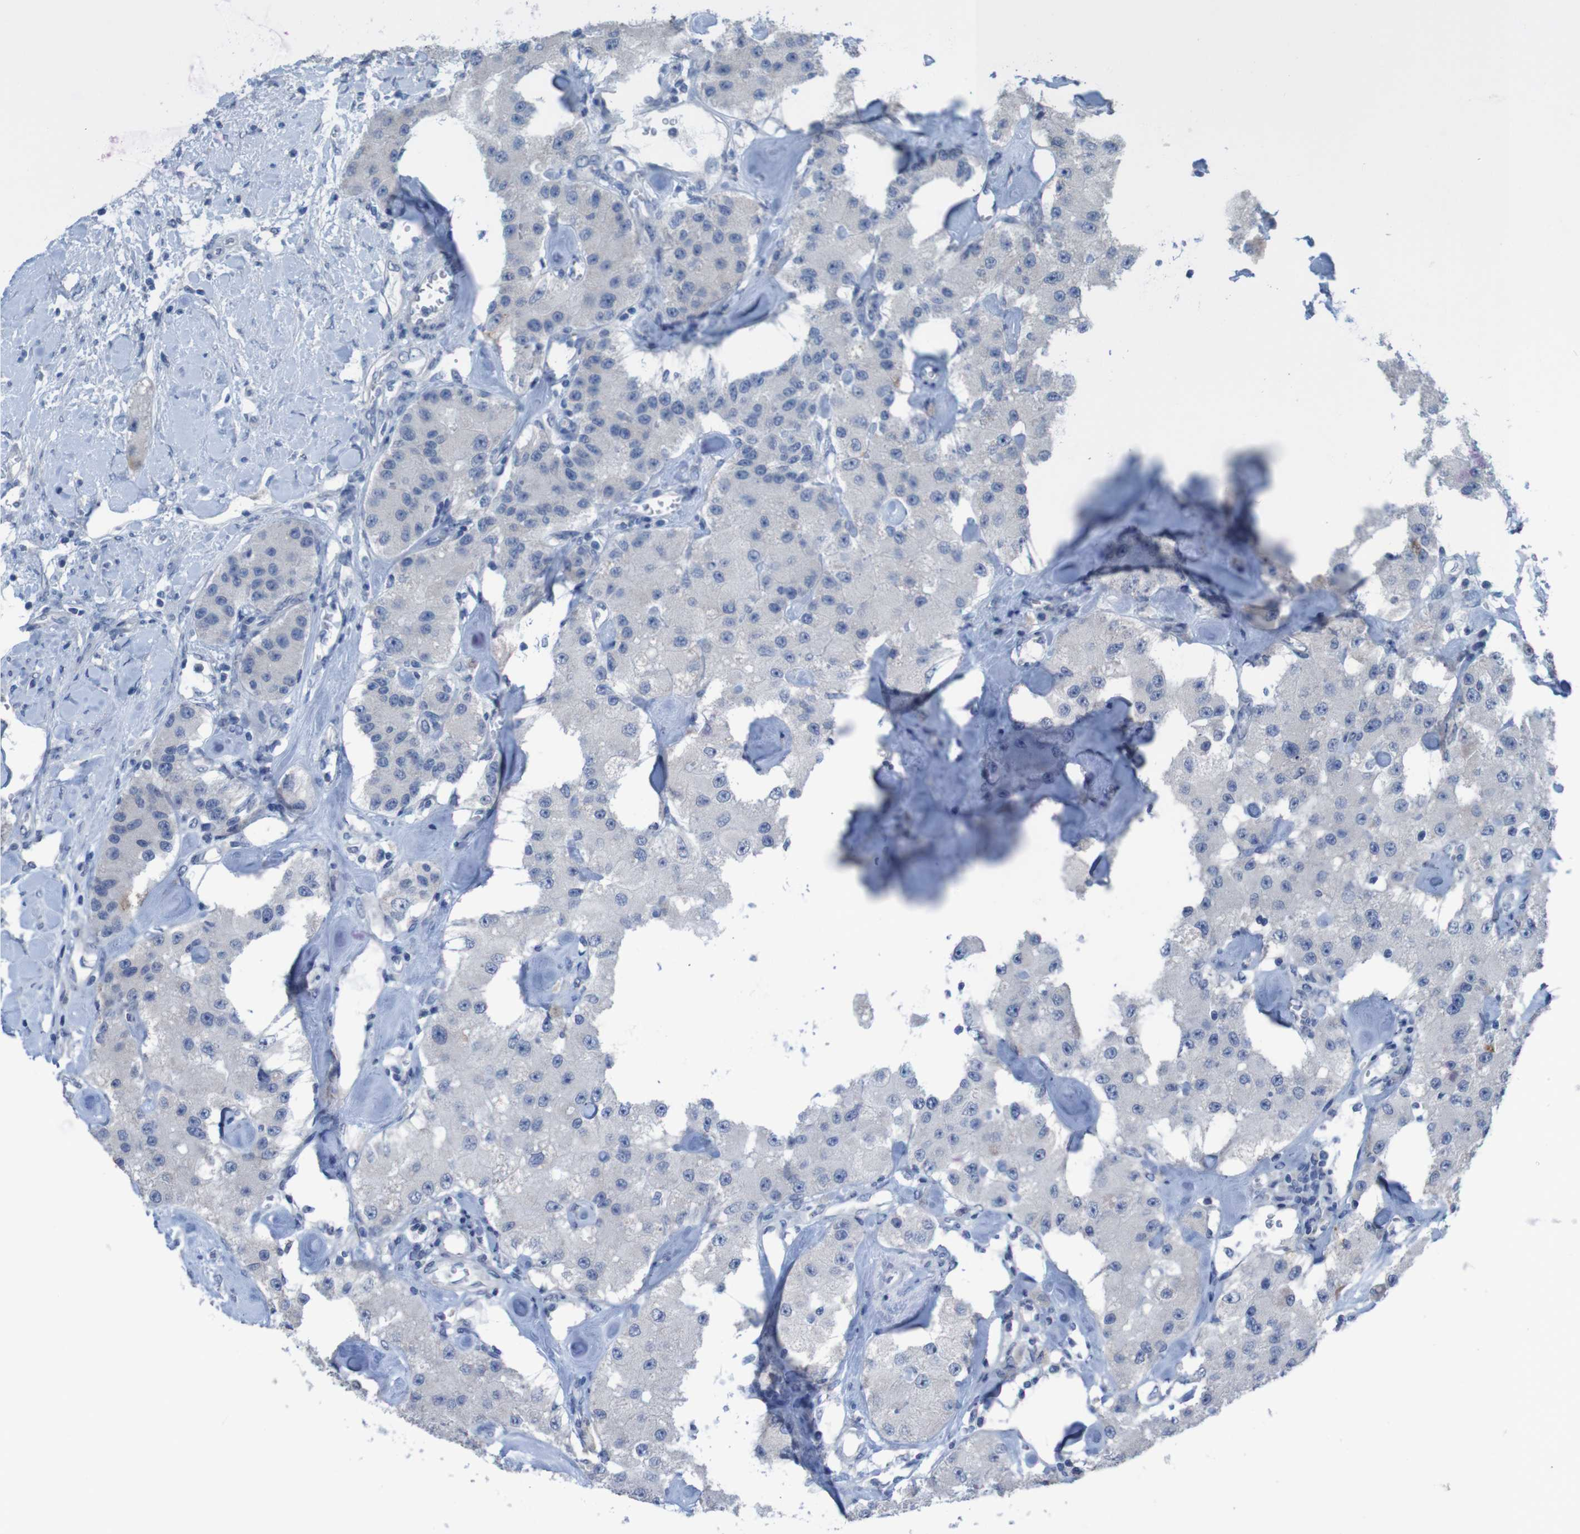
{"staining": {"intensity": "negative", "quantity": "none", "location": "none"}, "tissue": "carcinoid", "cell_type": "Tumor cells", "image_type": "cancer", "snomed": [{"axis": "morphology", "description": "Carcinoid, malignant, NOS"}, {"axis": "topography", "description": "Pancreas"}], "caption": "The immunohistochemistry (IHC) micrograph has no significant positivity in tumor cells of malignant carcinoid tissue.", "gene": "CLDN18", "patient": {"sex": "male", "age": 41}}